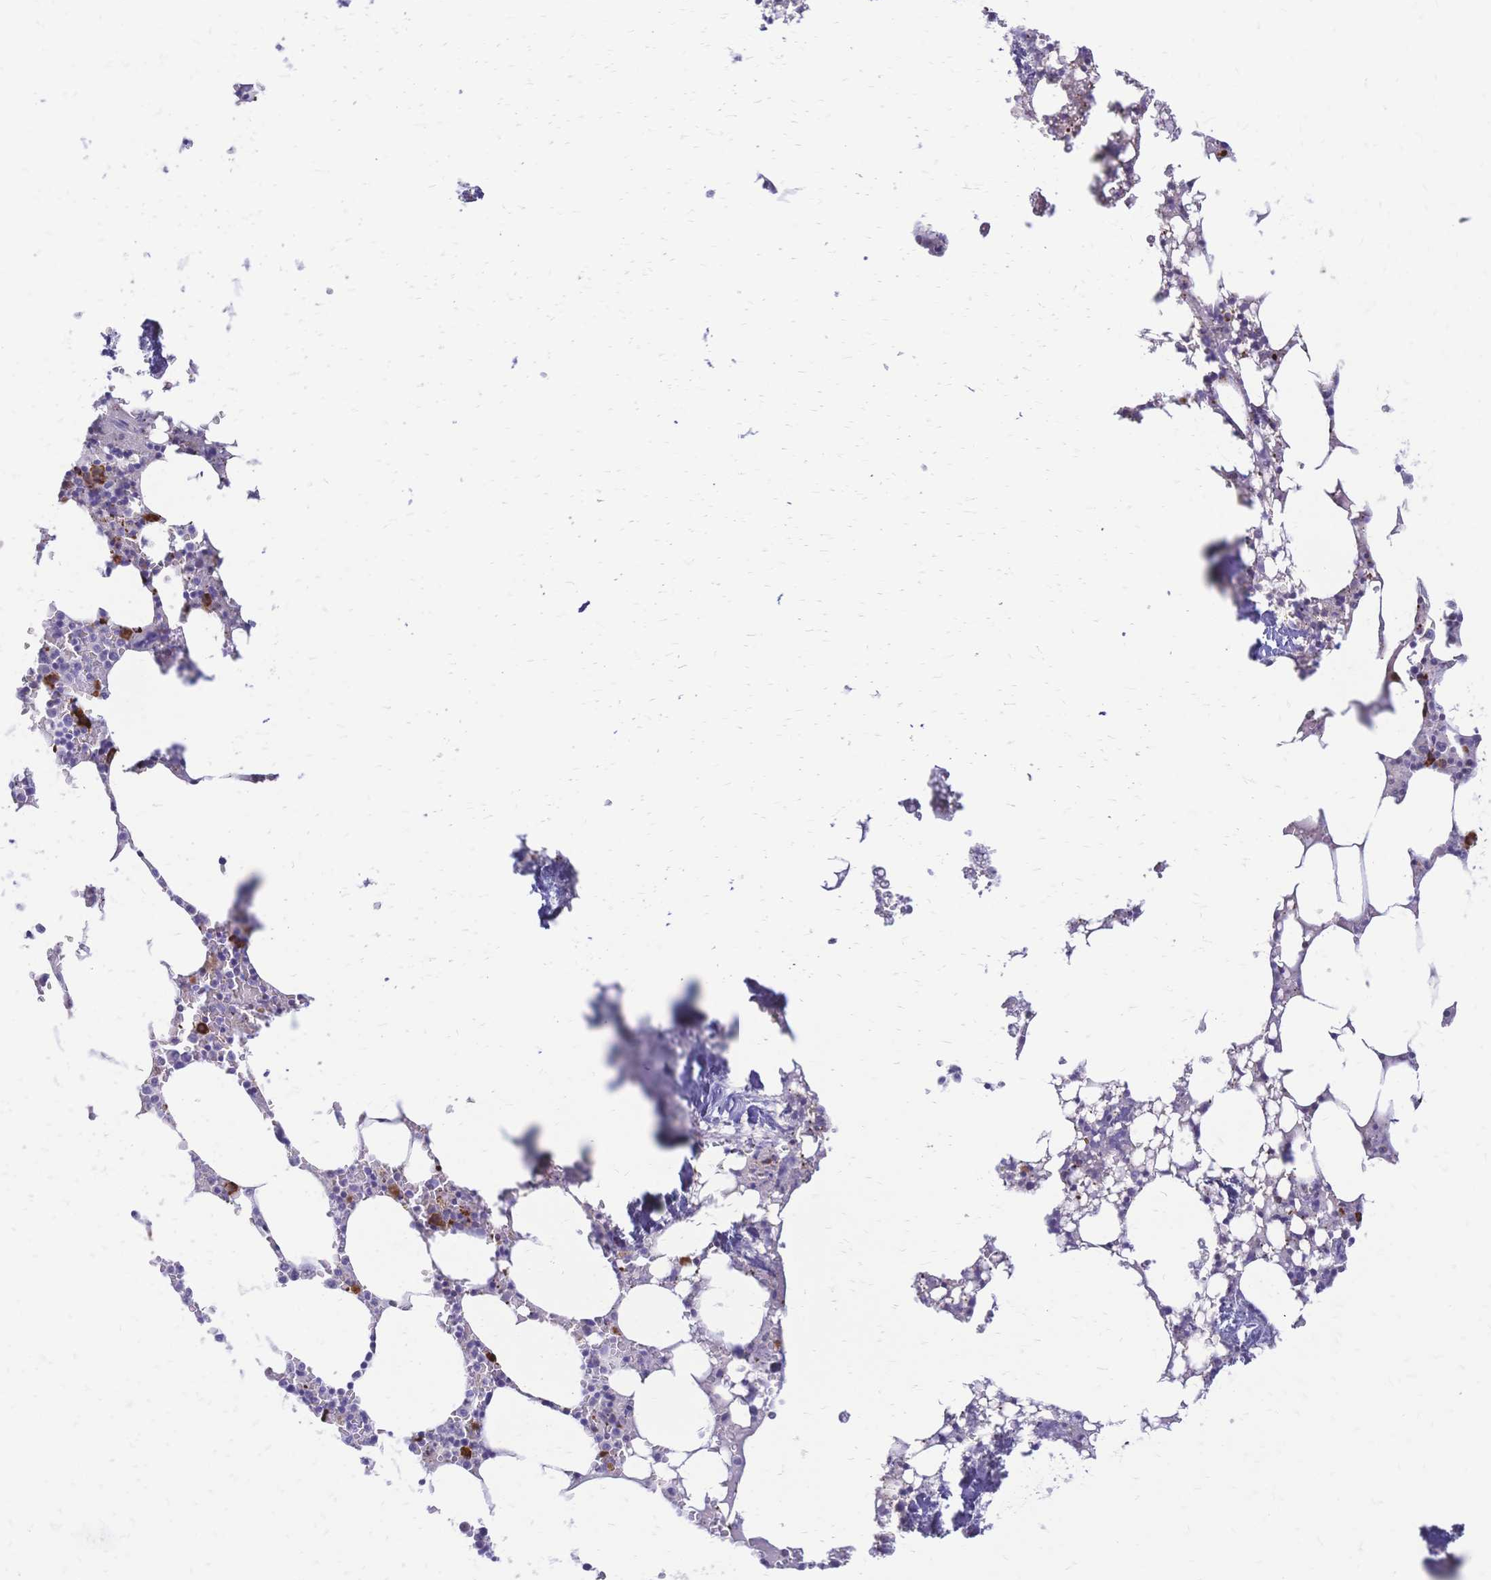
{"staining": {"intensity": "moderate", "quantity": "<25%", "location": "cytoplasmic/membranous"}, "tissue": "bone marrow", "cell_type": "Hematopoietic cells", "image_type": "normal", "snomed": [{"axis": "morphology", "description": "Normal tissue, NOS"}, {"axis": "topography", "description": "Bone marrow"}], "caption": "Immunohistochemical staining of normal bone marrow demonstrates low levels of moderate cytoplasmic/membranous staining in about <25% of hematopoietic cells.", "gene": "IL2RA", "patient": {"sex": "male", "age": 64}}